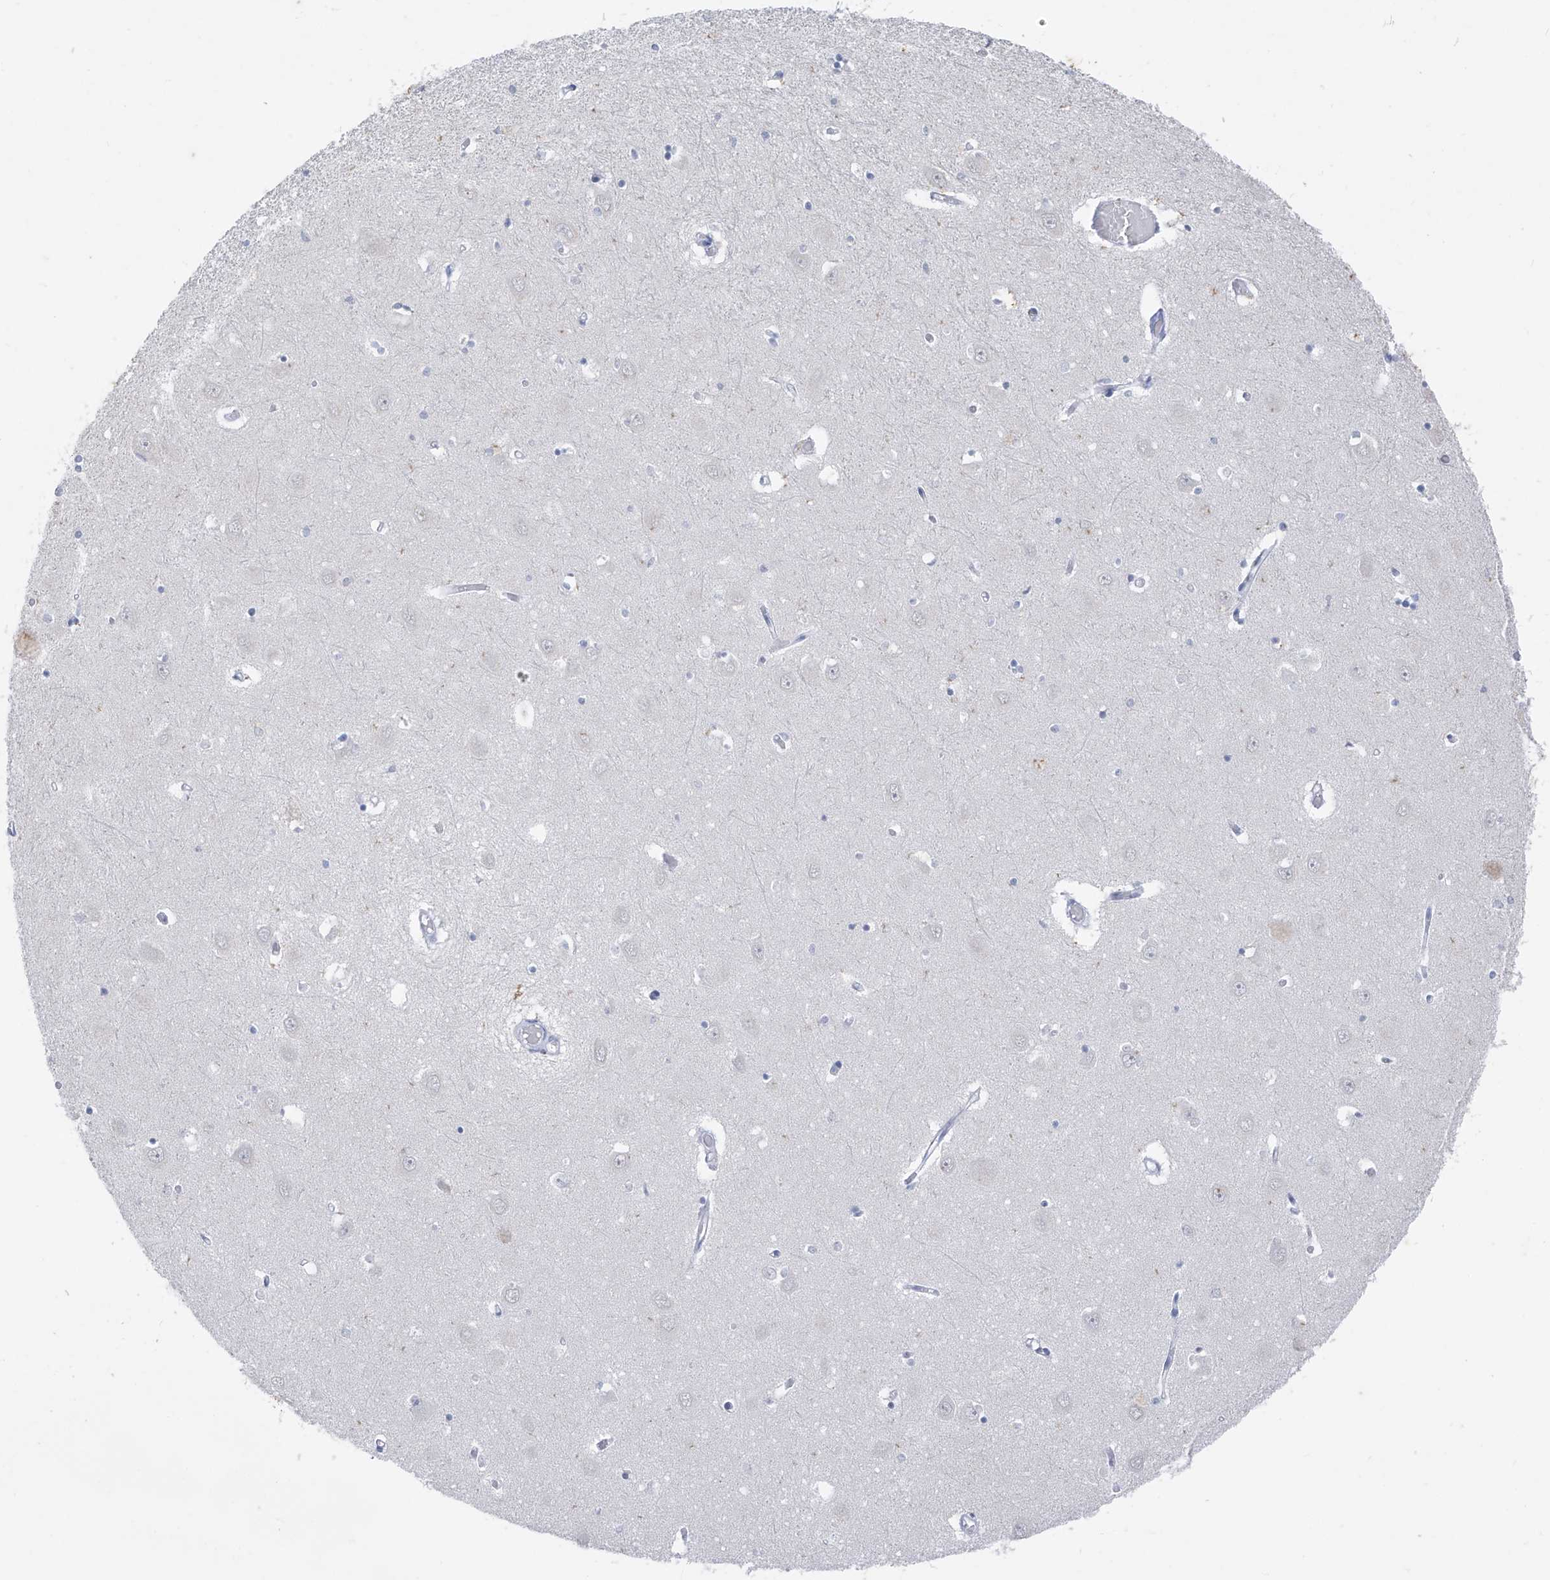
{"staining": {"intensity": "negative", "quantity": "none", "location": "none"}, "tissue": "hippocampus", "cell_type": "Glial cells", "image_type": "normal", "snomed": [{"axis": "morphology", "description": "Normal tissue, NOS"}, {"axis": "topography", "description": "Hippocampus"}], "caption": "Glial cells are negative for brown protein staining in benign hippocampus.", "gene": "CX3CR1", "patient": {"sex": "male", "age": 70}}